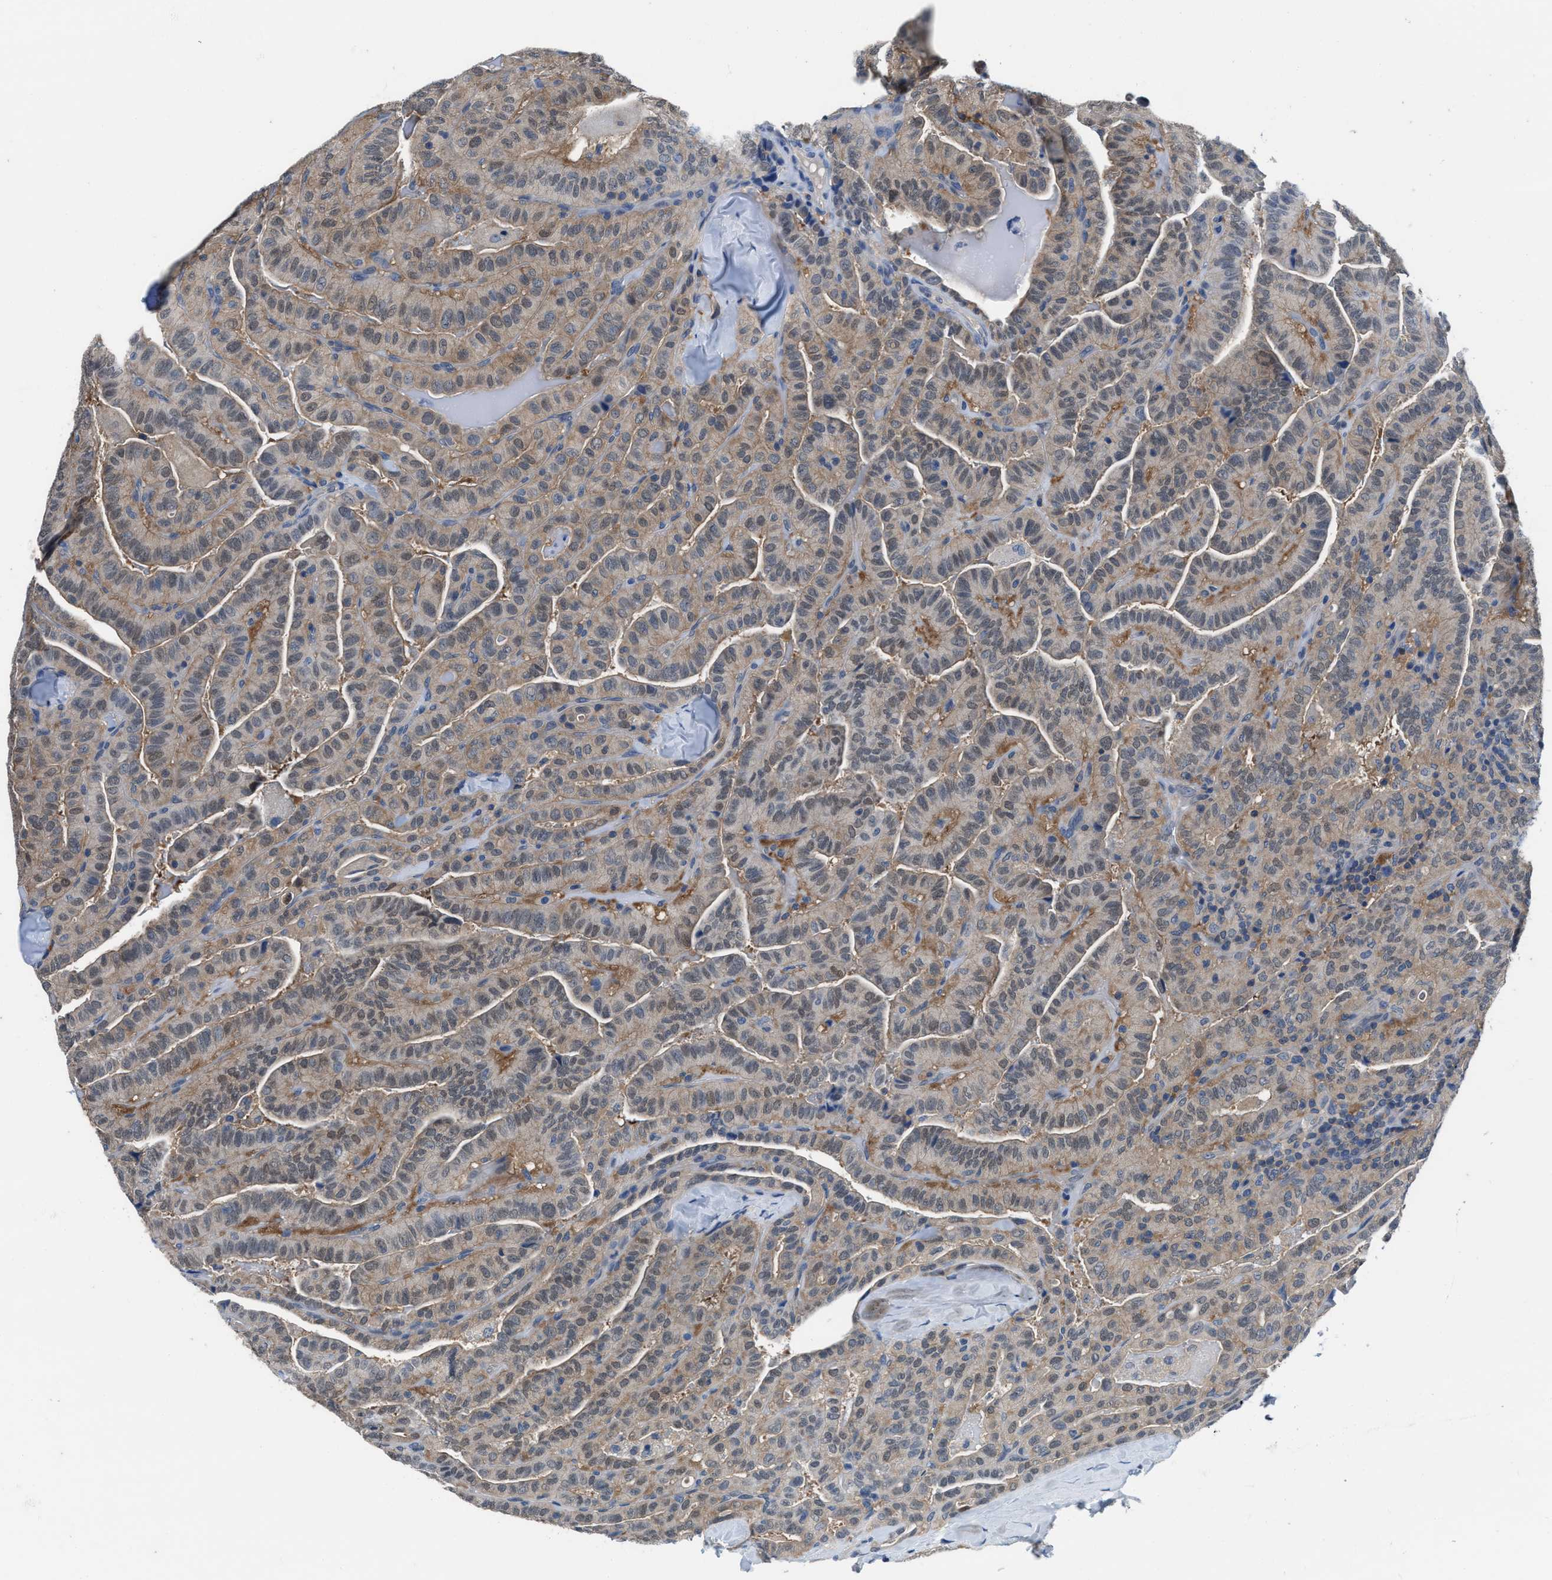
{"staining": {"intensity": "weak", "quantity": ">75%", "location": "cytoplasmic/membranous,nuclear"}, "tissue": "thyroid cancer", "cell_type": "Tumor cells", "image_type": "cancer", "snomed": [{"axis": "morphology", "description": "Papillary adenocarcinoma, NOS"}, {"axis": "topography", "description": "Thyroid gland"}], "caption": "Approximately >75% of tumor cells in human thyroid cancer display weak cytoplasmic/membranous and nuclear protein staining as visualized by brown immunohistochemical staining.", "gene": "NUDT5", "patient": {"sex": "male", "age": 77}}